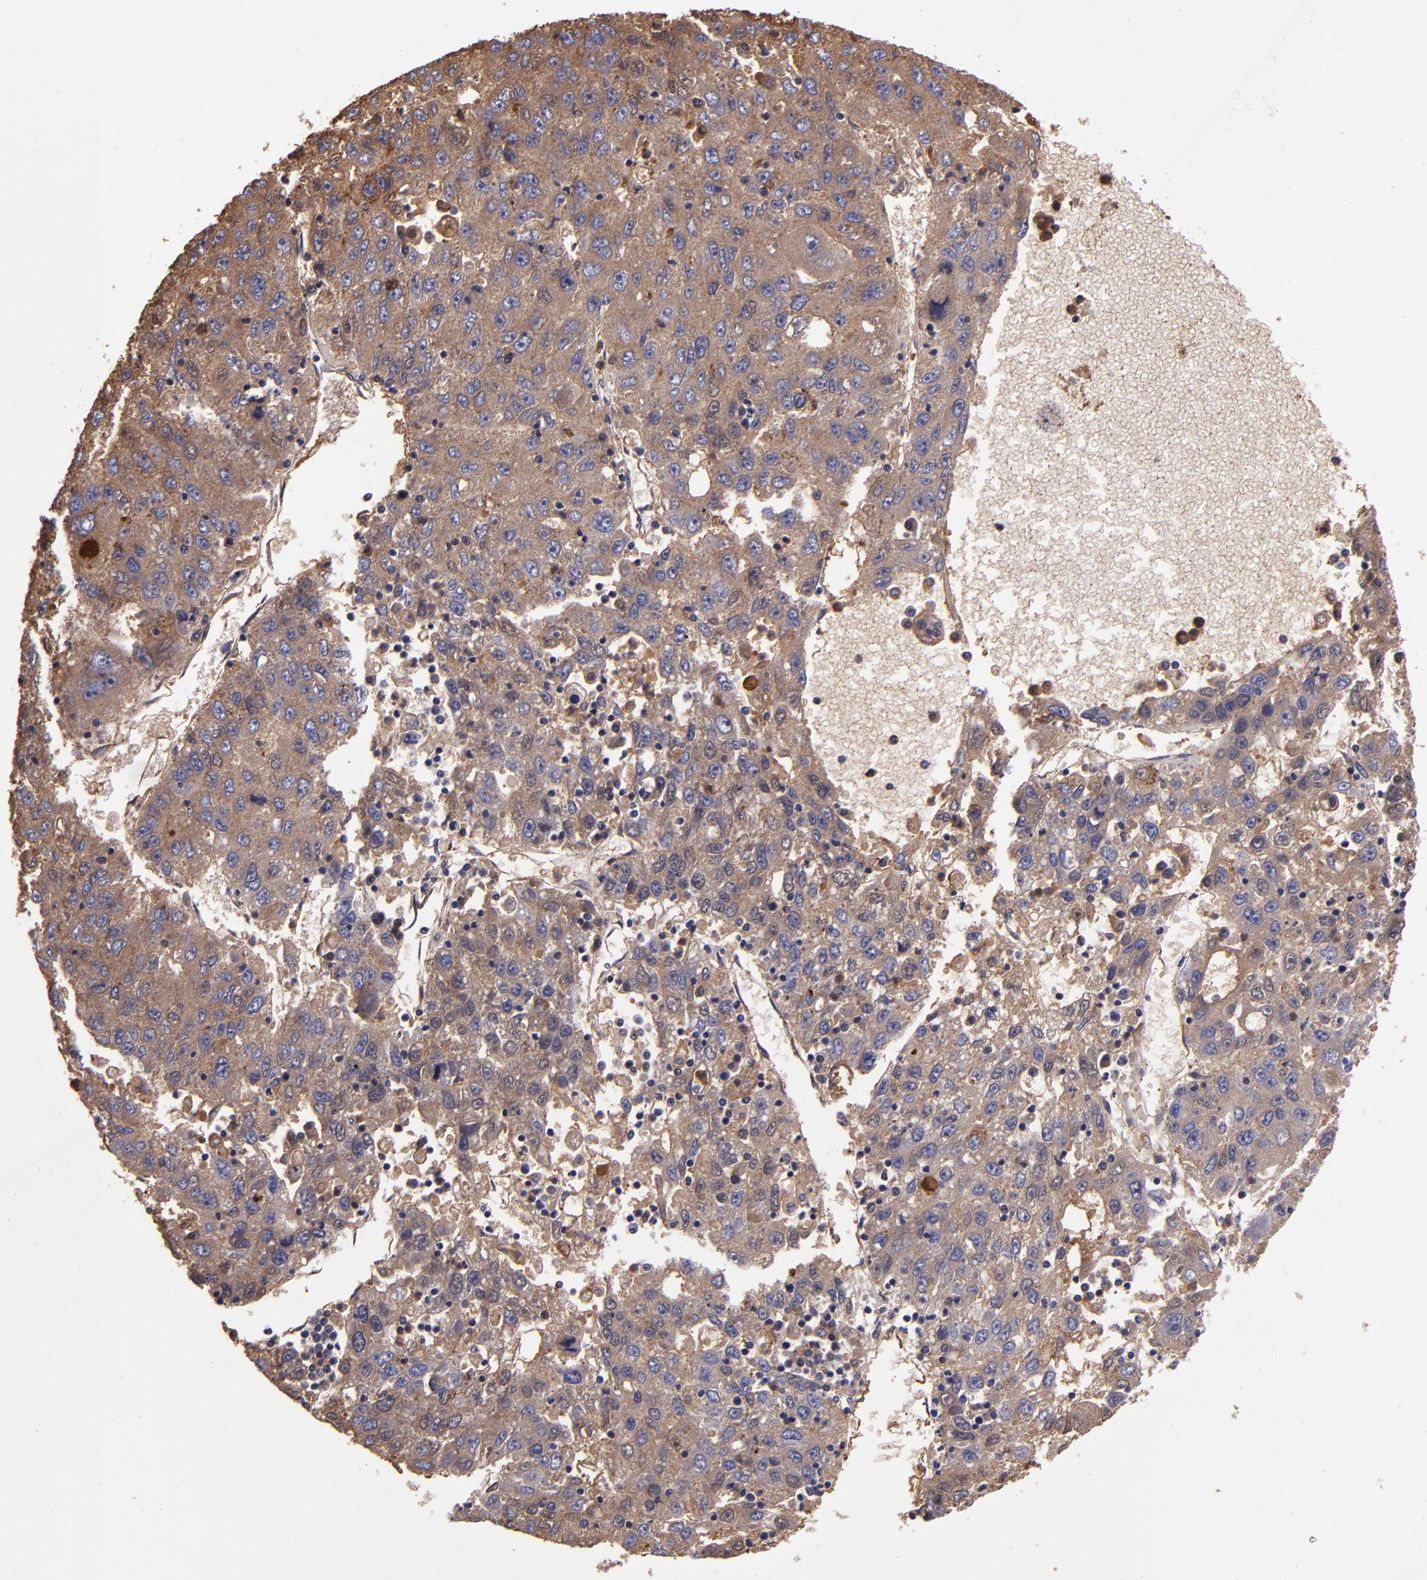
{"staining": {"intensity": "moderate", "quantity": ">75%", "location": "cytoplasmic/membranous"}, "tissue": "liver cancer", "cell_type": "Tumor cells", "image_type": "cancer", "snomed": [{"axis": "morphology", "description": "Carcinoma, Hepatocellular, NOS"}, {"axis": "topography", "description": "Liver"}], "caption": "The micrograph reveals immunohistochemical staining of liver cancer (hepatocellular carcinoma). There is moderate cytoplasmic/membranous expression is present in about >75% of tumor cells. Using DAB (brown) and hematoxylin (blue) stains, captured at high magnification using brightfield microscopy.", "gene": "A2M", "patient": {"sex": "male", "age": 49}}